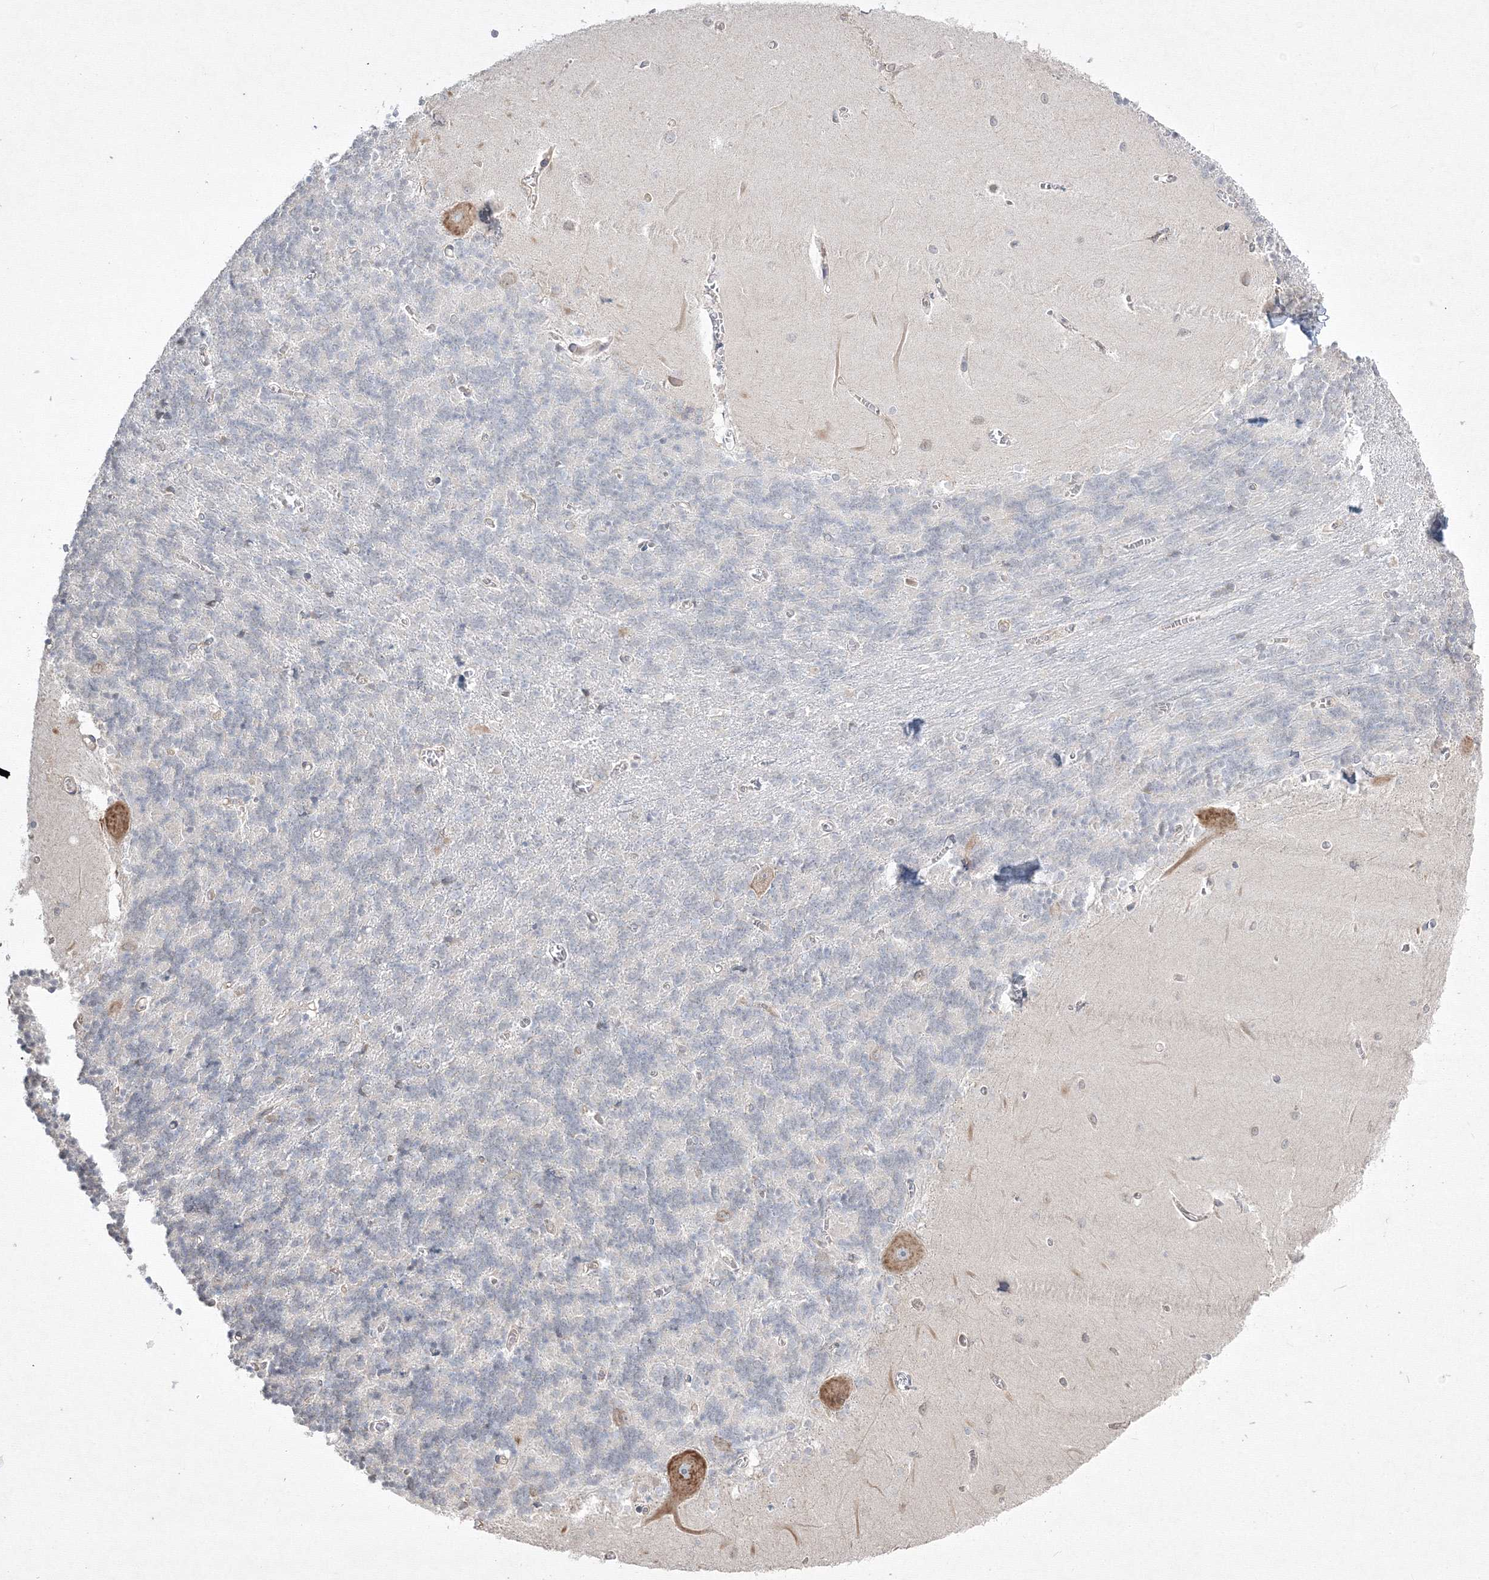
{"staining": {"intensity": "negative", "quantity": "none", "location": "none"}, "tissue": "cerebellum", "cell_type": "Cells in granular layer", "image_type": "normal", "snomed": [{"axis": "morphology", "description": "Normal tissue, NOS"}, {"axis": "topography", "description": "Cerebellum"}], "caption": "A histopathology image of human cerebellum is negative for staining in cells in granular layer. (DAB (3,3'-diaminobenzidine) immunohistochemistry with hematoxylin counter stain).", "gene": "FBXL8", "patient": {"sex": "male", "age": 37}}